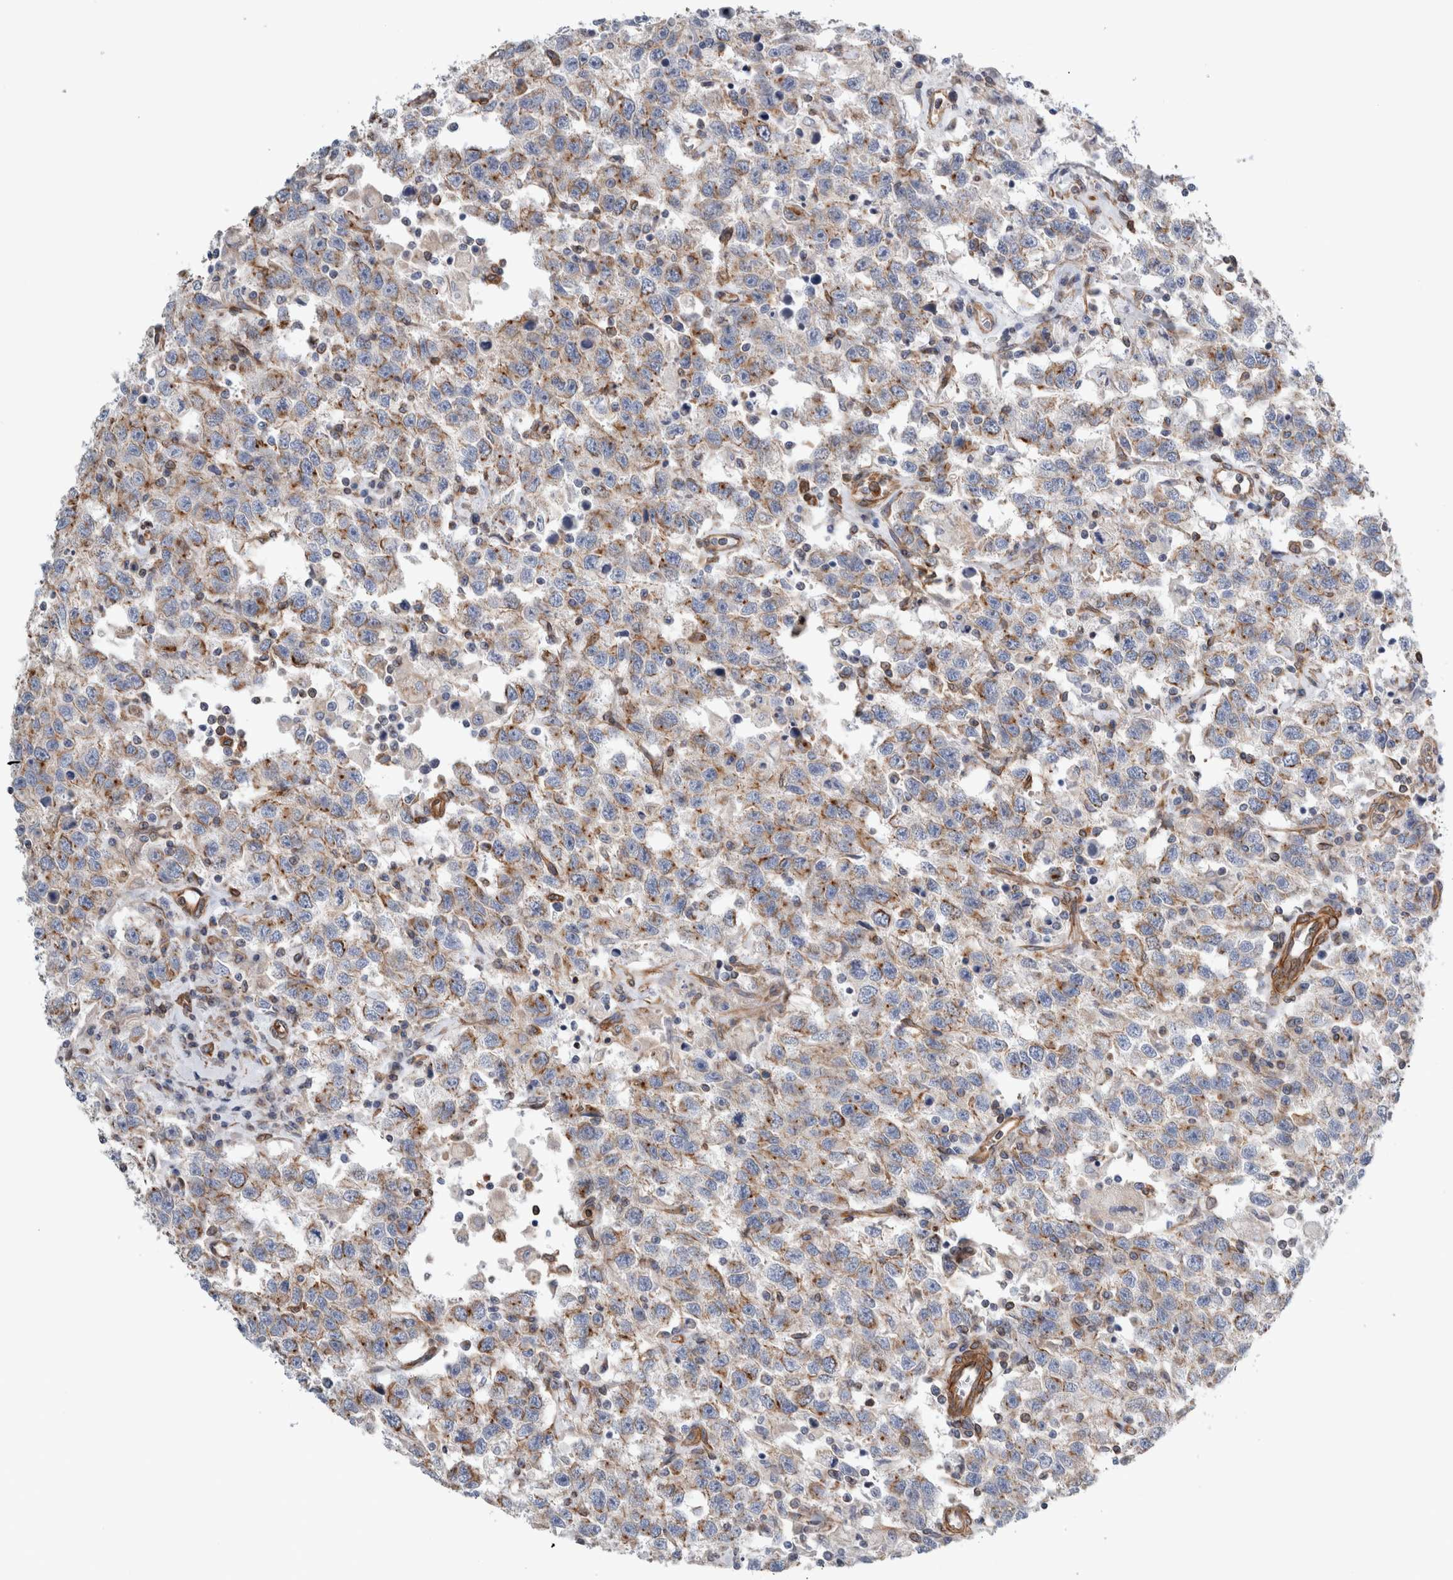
{"staining": {"intensity": "weak", "quantity": "25%-75%", "location": "cytoplasmic/membranous"}, "tissue": "testis cancer", "cell_type": "Tumor cells", "image_type": "cancer", "snomed": [{"axis": "morphology", "description": "Seminoma, NOS"}, {"axis": "topography", "description": "Testis"}], "caption": "Protein analysis of testis cancer (seminoma) tissue exhibits weak cytoplasmic/membranous positivity in approximately 25%-75% of tumor cells.", "gene": "PLEC", "patient": {"sex": "male", "age": 41}}